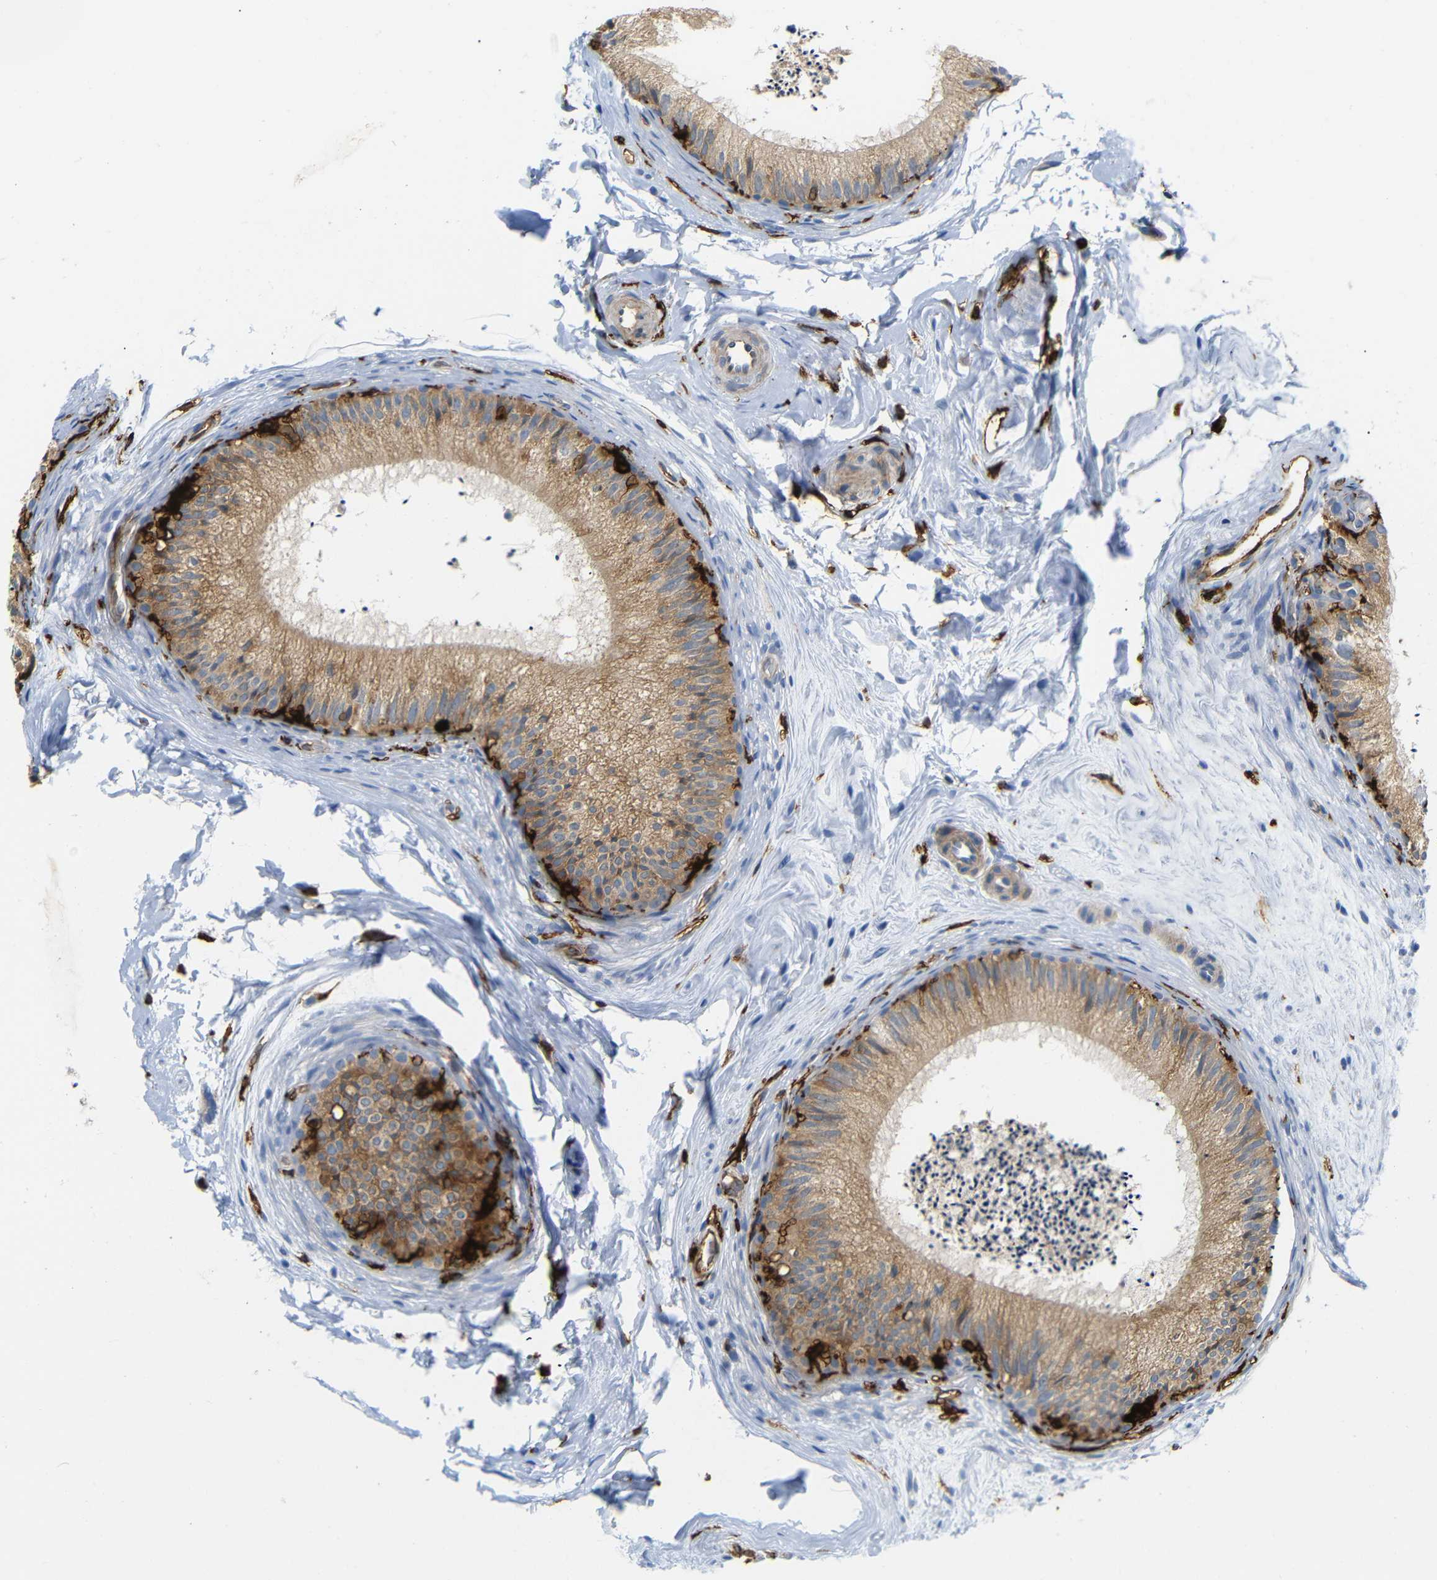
{"staining": {"intensity": "moderate", "quantity": ">75%", "location": "cytoplasmic/membranous"}, "tissue": "epididymis", "cell_type": "Glandular cells", "image_type": "normal", "snomed": [{"axis": "morphology", "description": "Normal tissue, NOS"}, {"axis": "topography", "description": "Epididymis"}], "caption": "This histopathology image reveals immunohistochemistry (IHC) staining of normal human epididymis, with medium moderate cytoplasmic/membranous positivity in about >75% of glandular cells.", "gene": "HLA", "patient": {"sex": "male", "age": 56}}